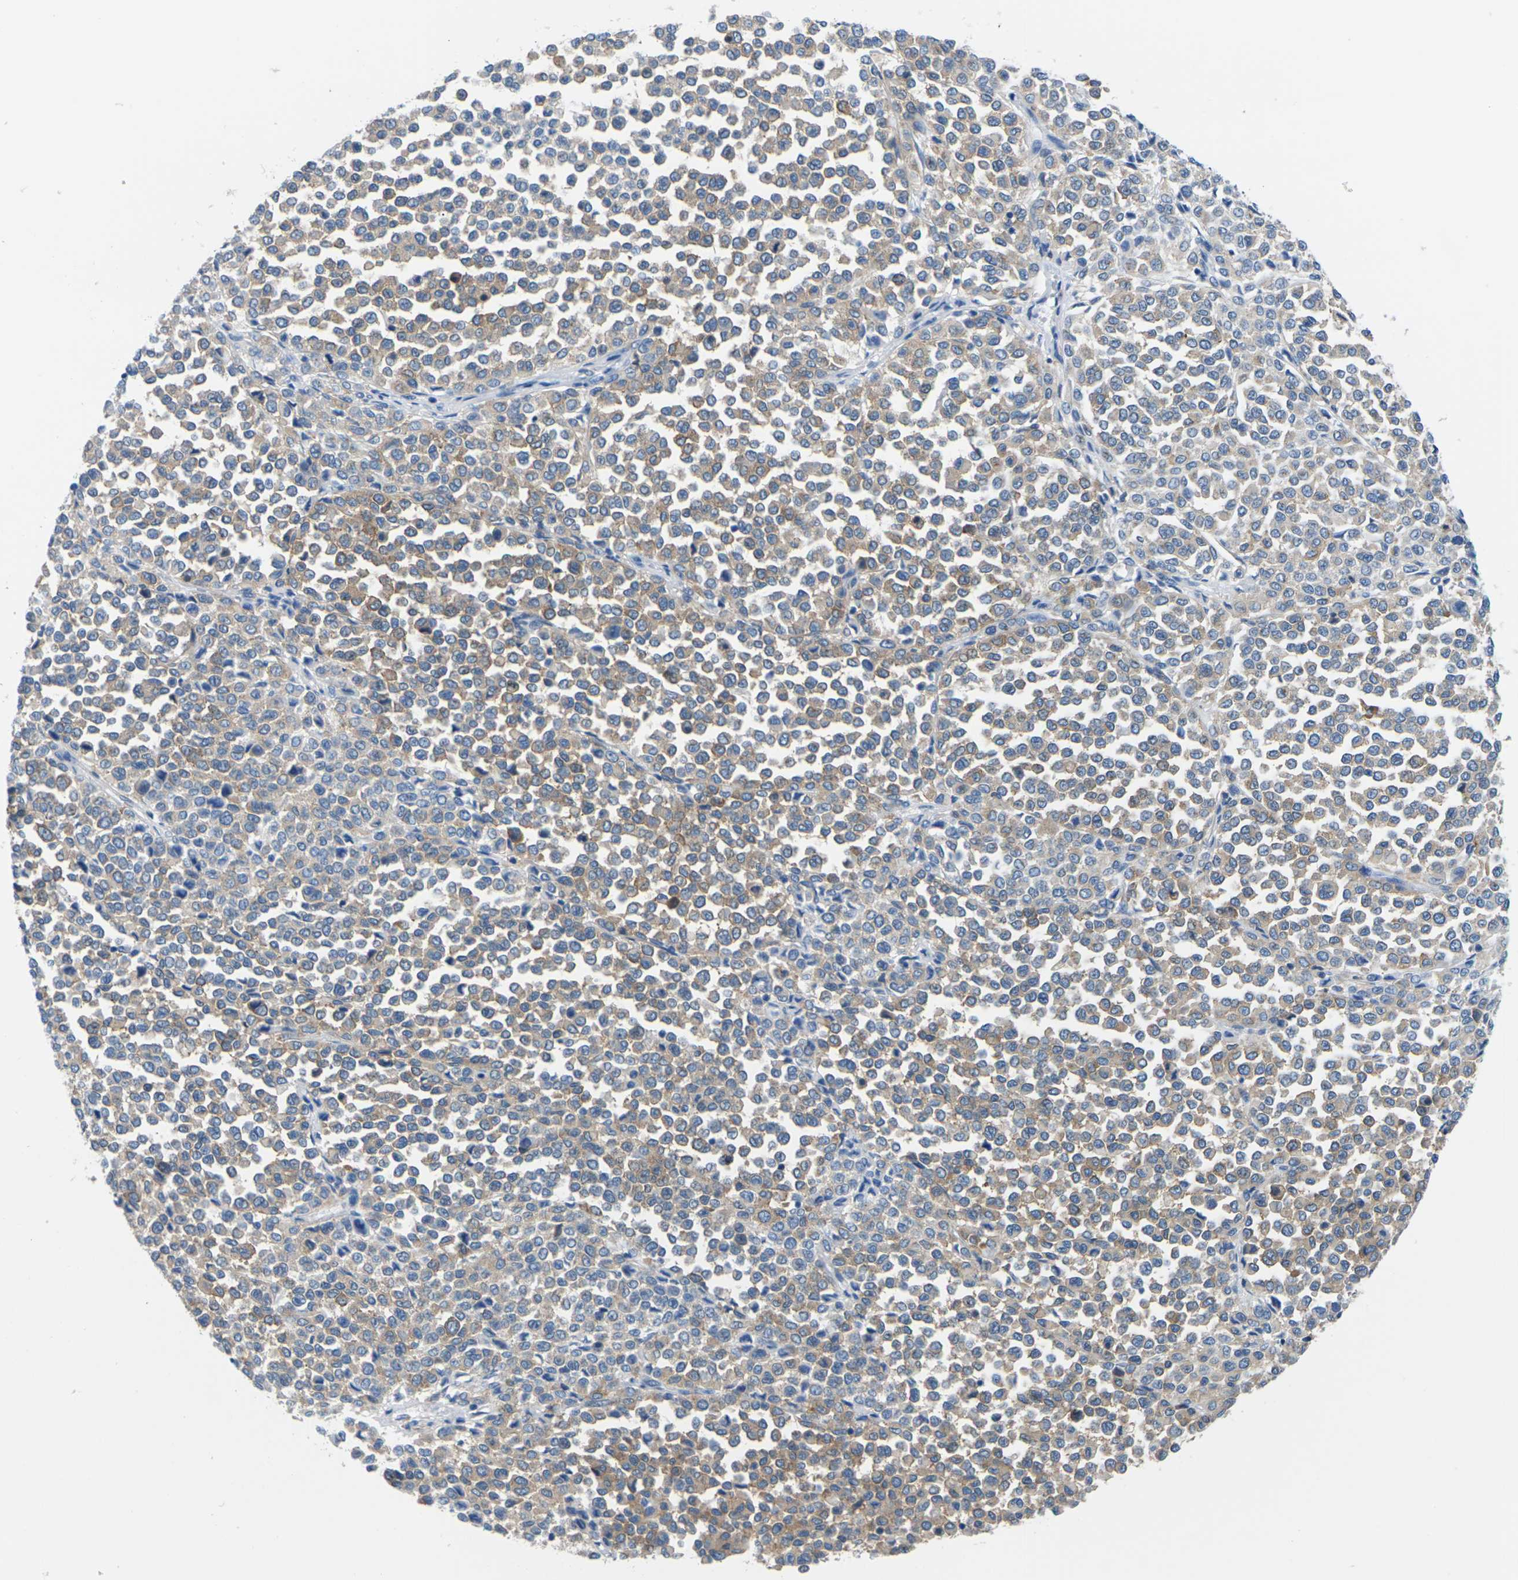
{"staining": {"intensity": "weak", "quantity": "25%-75%", "location": "cytoplasmic/membranous"}, "tissue": "melanoma", "cell_type": "Tumor cells", "image_type": "cancer", "snomed": [{"axis": "morphology", "description": "Malignant melanoma, Metastatic site"}, {"axis": "topography", "description": "Pancreas"}], "caption": "Melanoma stained for a protein displays weak cytoplasmic/membranous positivity in tumor cells.", "gene": "SYNGR2", "patient": {"sex": "female", "age": 30}}